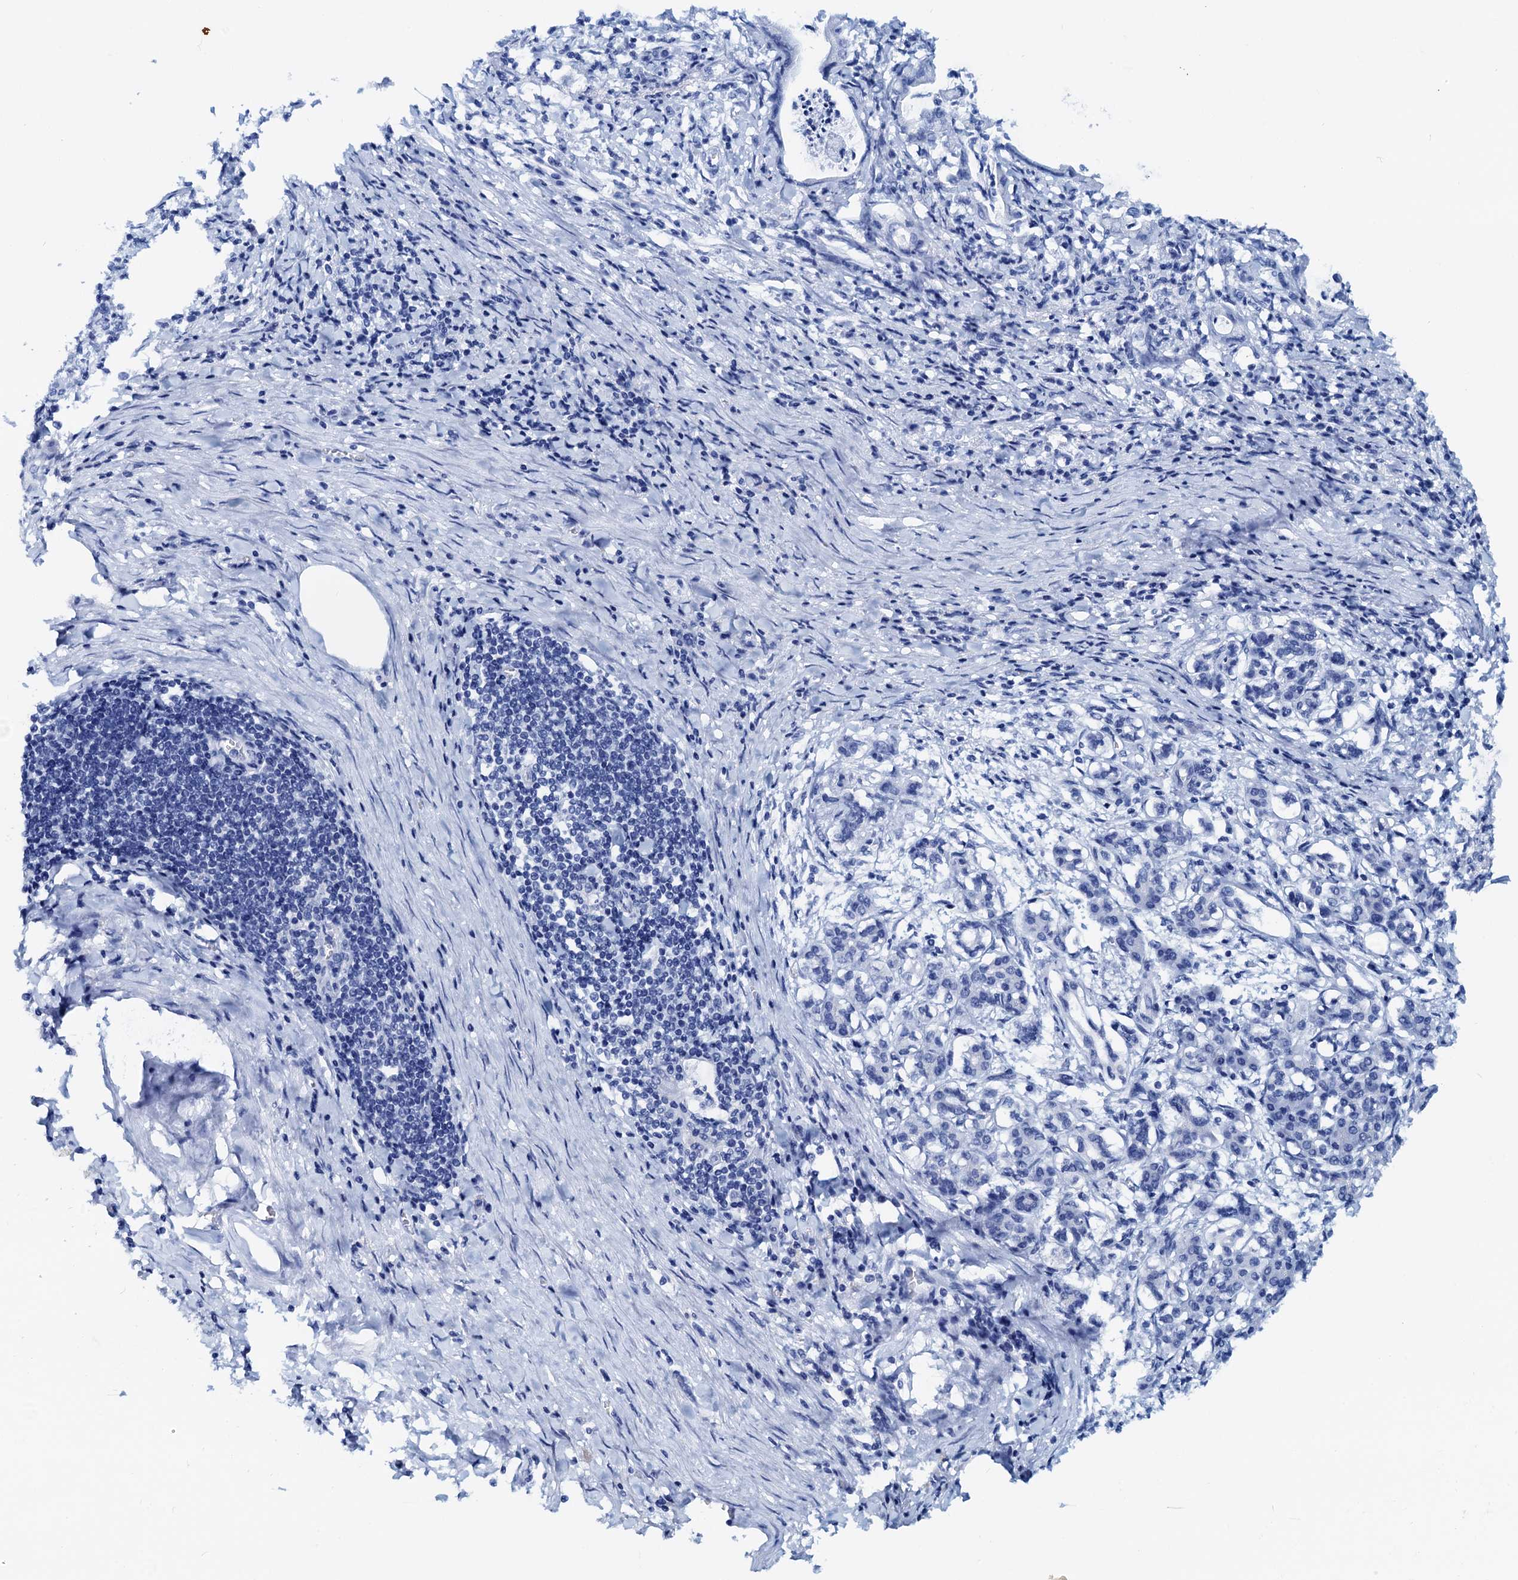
{"staining": {"intensity": "negative", "quantity": "none", "location": "none"}, "tissue": "pancreatic cancer", "cell_type": "Tumor cells", "image_type": "cancer", "snomed": [{"axis": "morphology", "description": "Adenocarcinoma, NOS"}, {"axis": "topography", "description": "Pancreas"}], "caption": "This is a photomicrograph of immunohistochemistry staining of adenocarcinoma (pancreatic), which shows no positivity in tumor cells. The staining was performed using DAB to visualize the protein expression in brown, while the nuclei were stained in blue with hematoxylin (Magnification: 20x).", "gene": "PTGES3", "patient": {"sex": "female", "age": 55}}